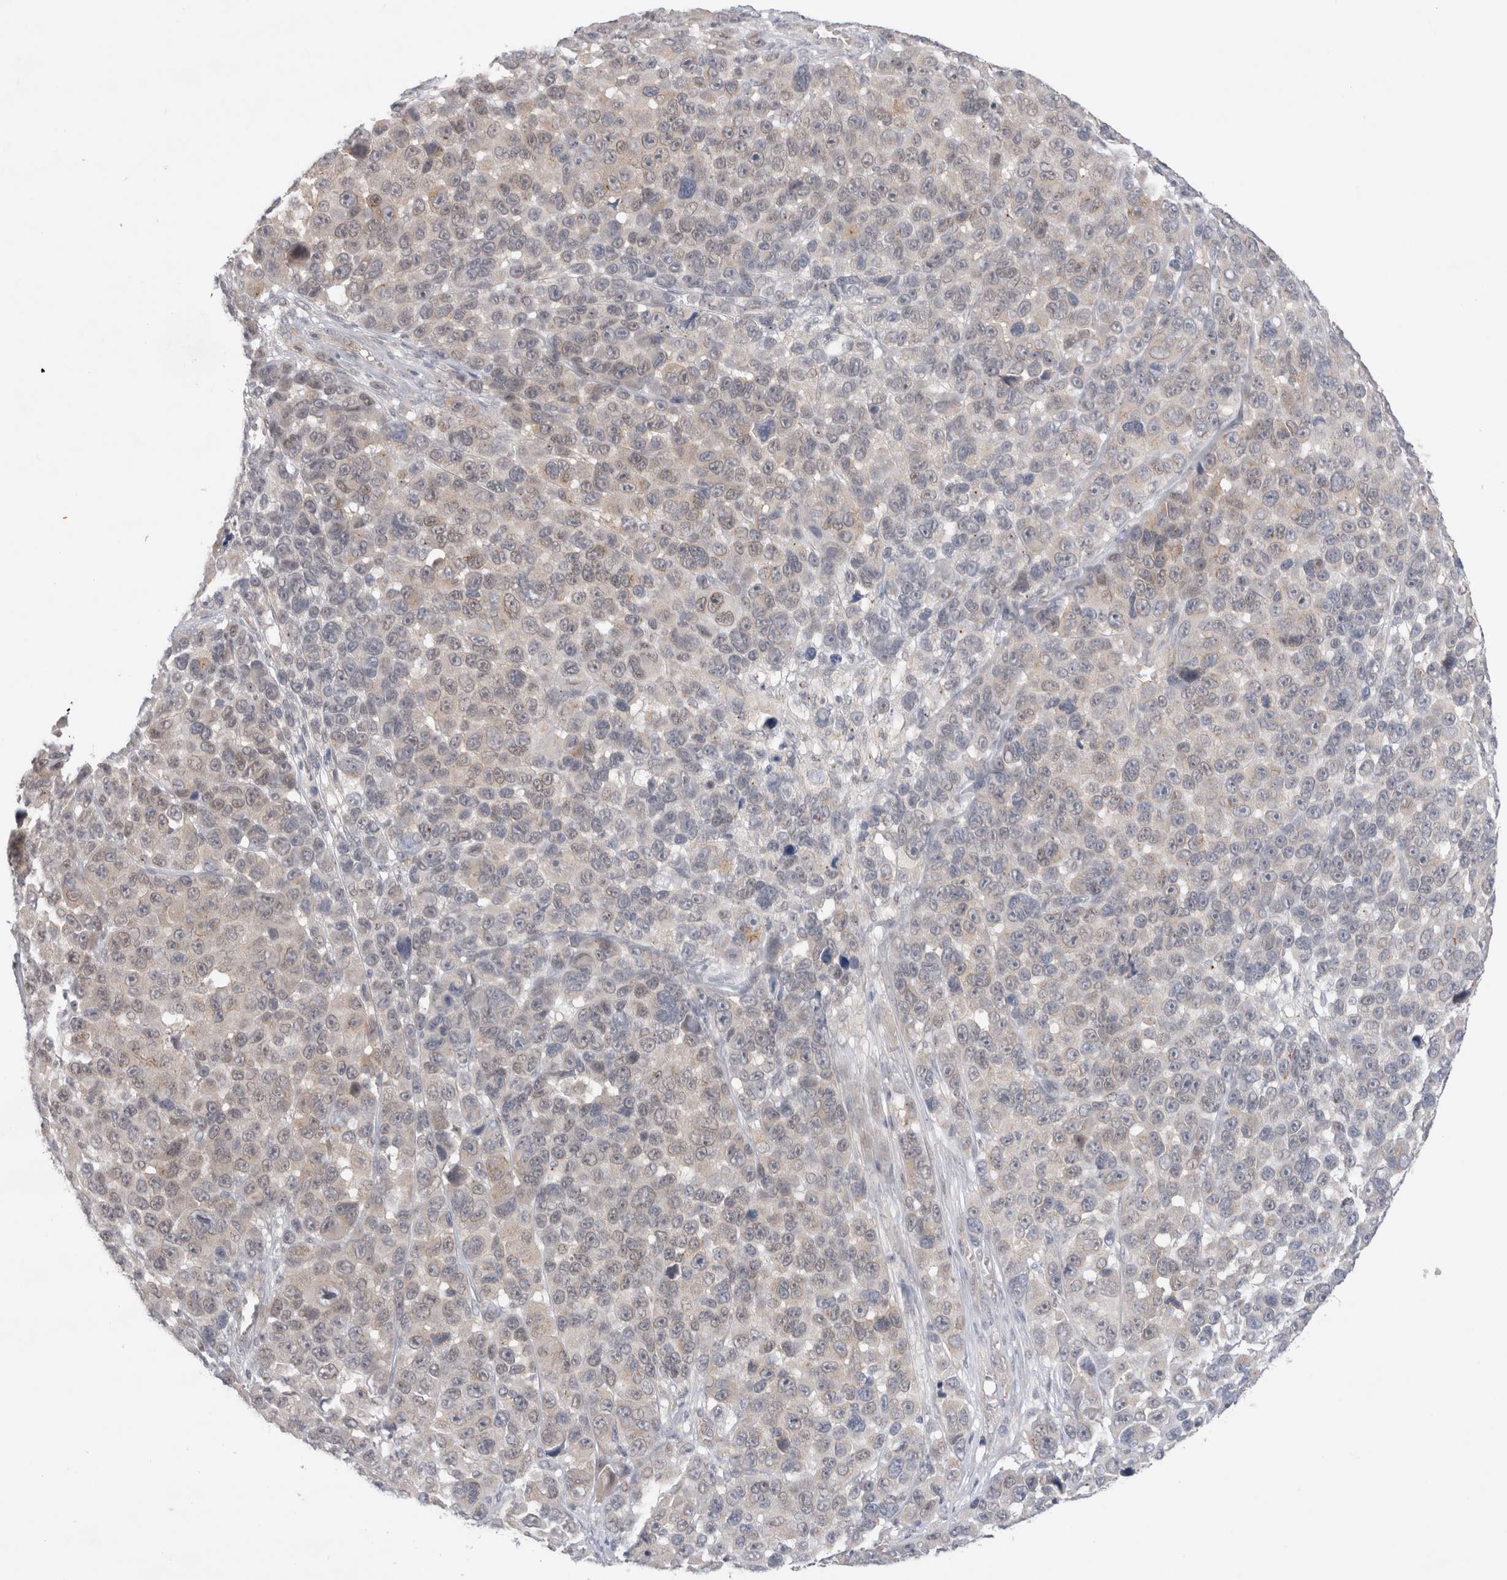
{"staining": {"intensity": "weak", "quantity": "<25%", "location": "cytoplasmic/membranous"}, "tissue": "melanoma", "cell_type": "Tumor cells", "image_type": "cancer", "snomed": [{"axis": "morphology", "description": "Malignant melanoma, NOS"}, {"axis": "topography", "description": "Skin"}], "caption": "Immunohistochemistry micrograph of neoplastic tissue: human malignant melanoma stained with DAB (3,3'-diaminobenzidine) displays no significant protein expression in tumor cells.", "gene": "BICD2", "patient": {"sex": "male", "age": 53}}